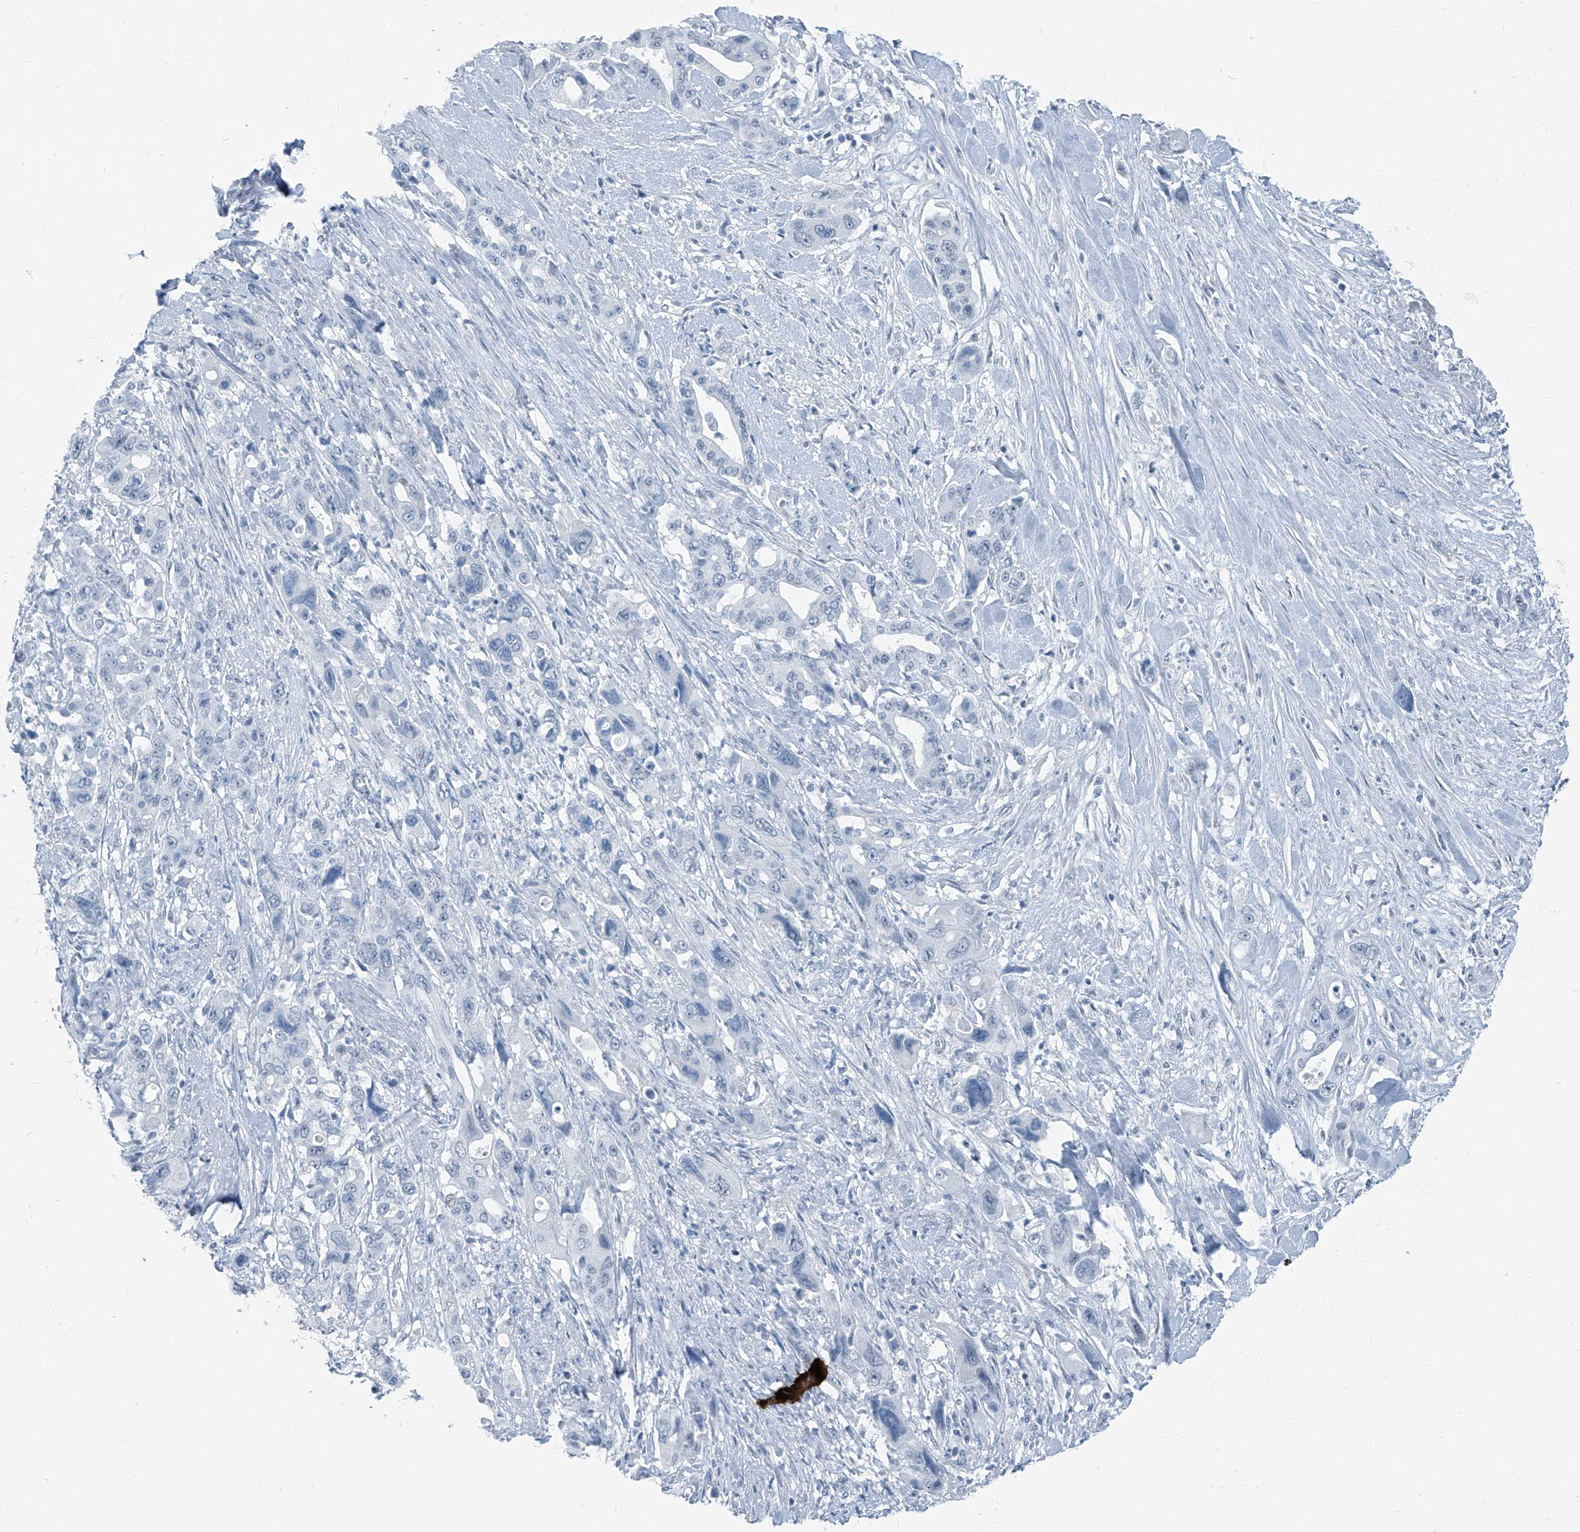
{"staining": {"intensity": "negative", "quantity": "none", "location": "none"}, "tissue": "pancreatic cancer", "cell_type": "Tumor cells", "image_type": "cancer", "snomed": [{"axis": "morphology", "description": "Adenocarcinoma, NOS"}, {"axis": "topography", "description": "Pancreas"}], "caption": "IHC of human adenocarcinoma (pancreatic) demonstrates no expression in tumor cells.", "gene": "RGN", "patient": {"sex": "male", "age": 46}}